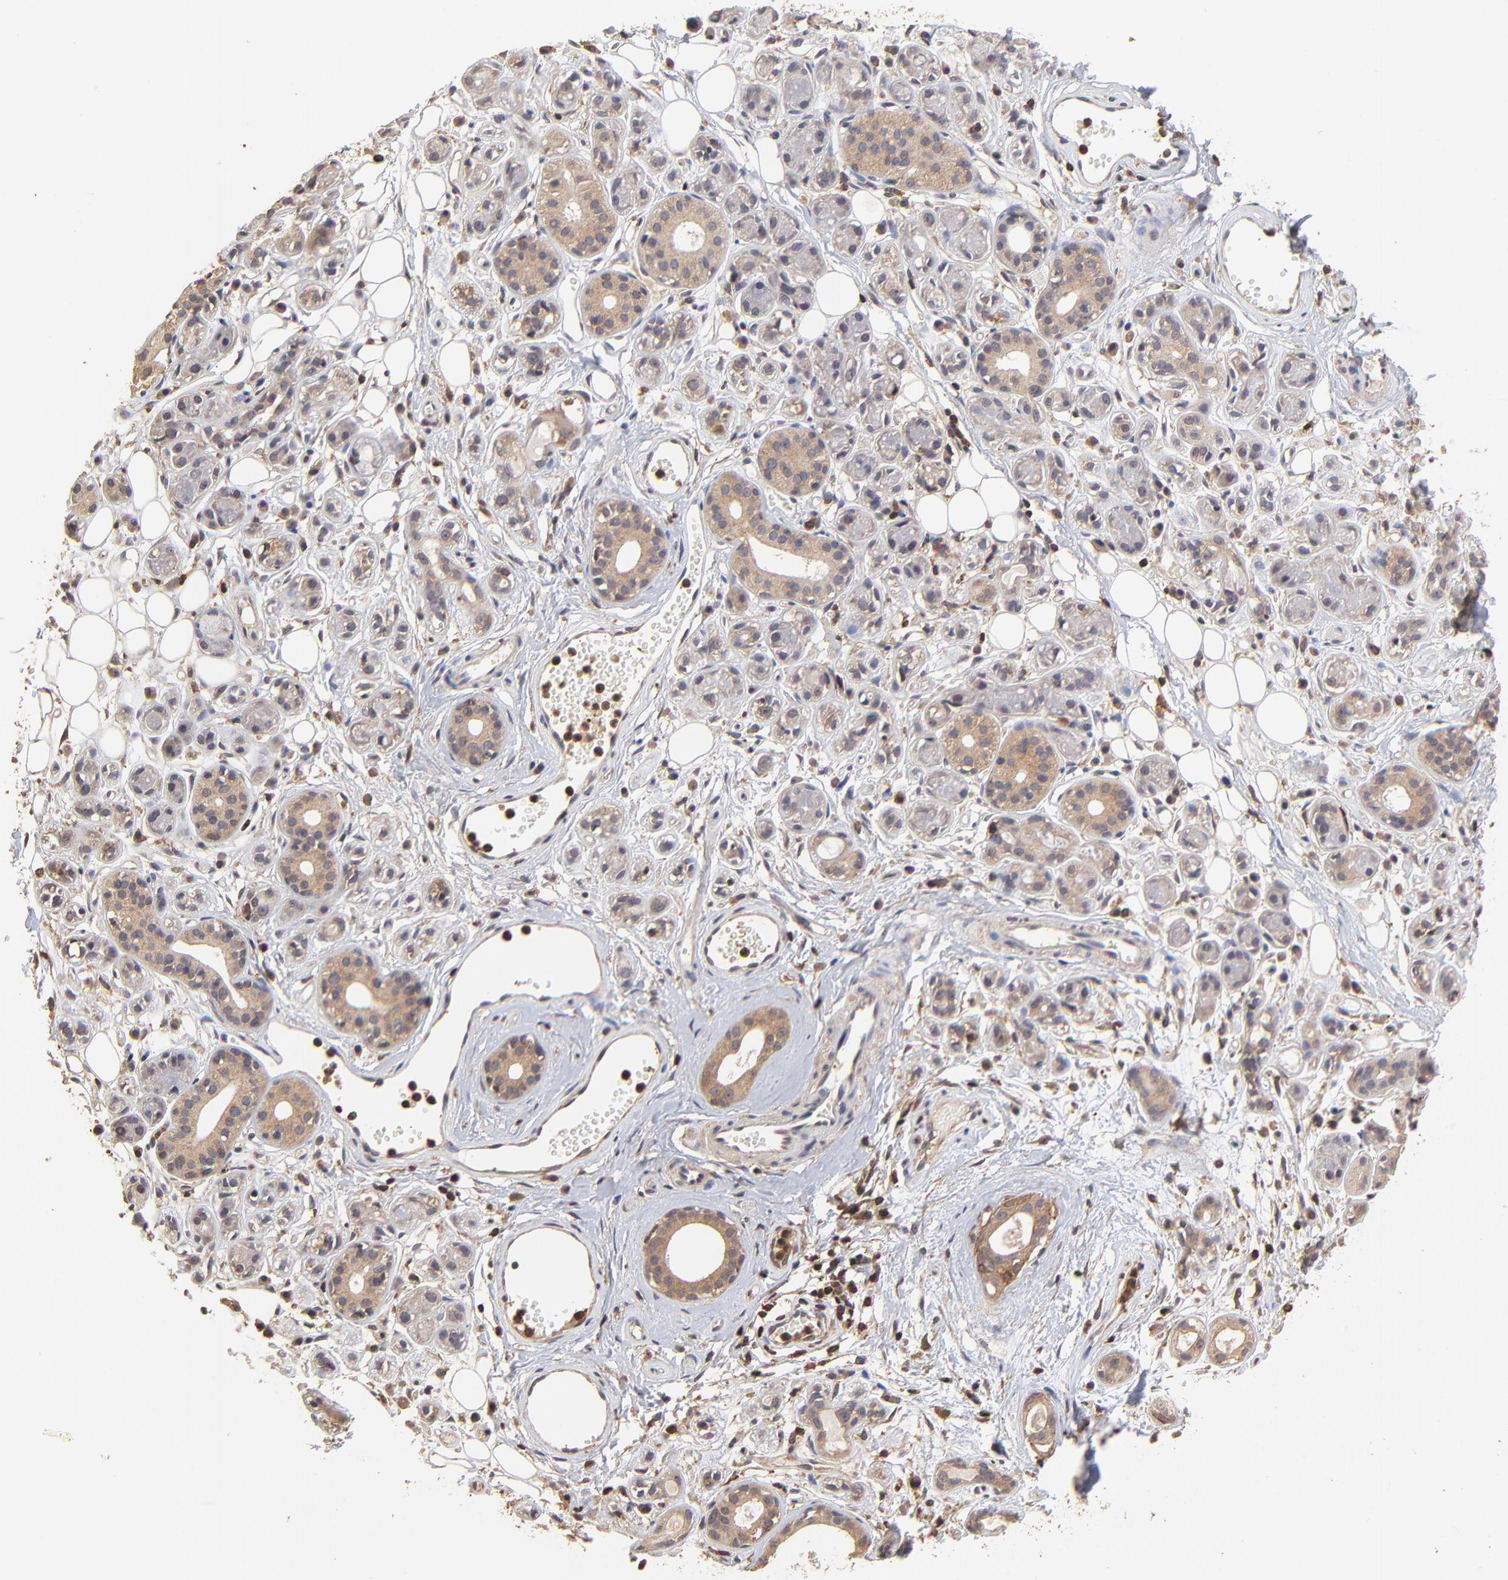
{"staining": {"intensity": "moderate", "quantity": "<25%", "location": "cytoplasmic/membranous"}, "tissue": "salivary gland", "cell_type": "Glandular cells", "image_type": "normal", "snomed": [{"axis": "morphology", "description": "Normal tissue, NOS"}, {"axis": "topography", "description": "Salivary gland"}], "caption": "Normal salivary gland was stained to show a protein in brown. There is low levels of moderate cytoplasmic/membranous staining in approximately <25% of glandular cells.", "gene": "STON2", "patient": {"sex": "male", "age": 54}}